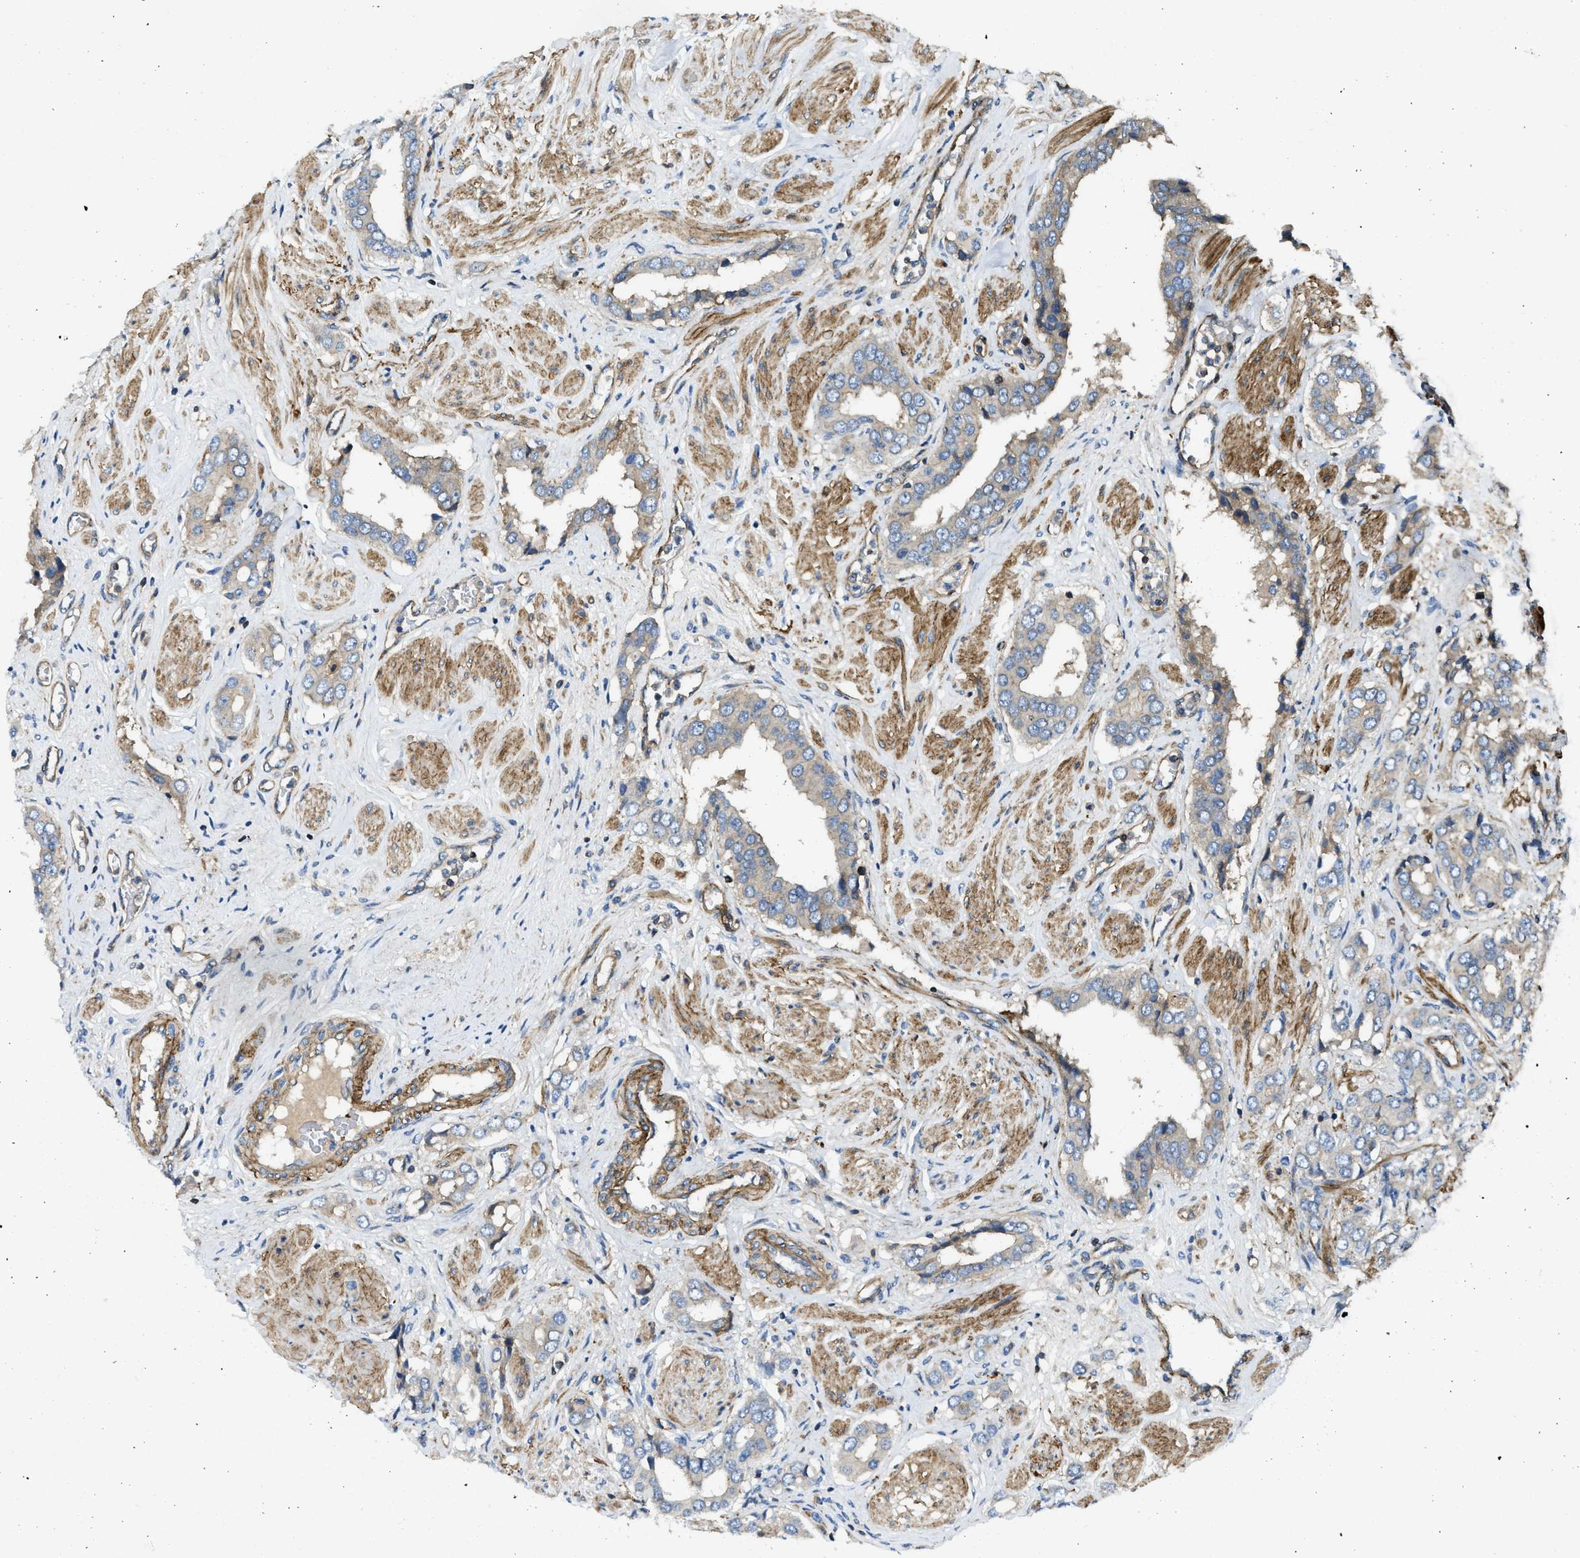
{"staining": {"intensity": "negative", "quantity": "none", "location": "none"}, "tissue": "prostate cancer", "cell_type": "Tumor cells", "image_type": "cancer", "snomed": [{"axis": "morphology", "description": "Adenocarcinoma, High grade"}, {"axis": "topography", "description": "Prostate"}], "caption": "Tumor cells show no significant positivity in prostate high-grade adenocarcinoma.", "gene": "NYNRIN", "patient": {"sex": "male", "age": 52}}